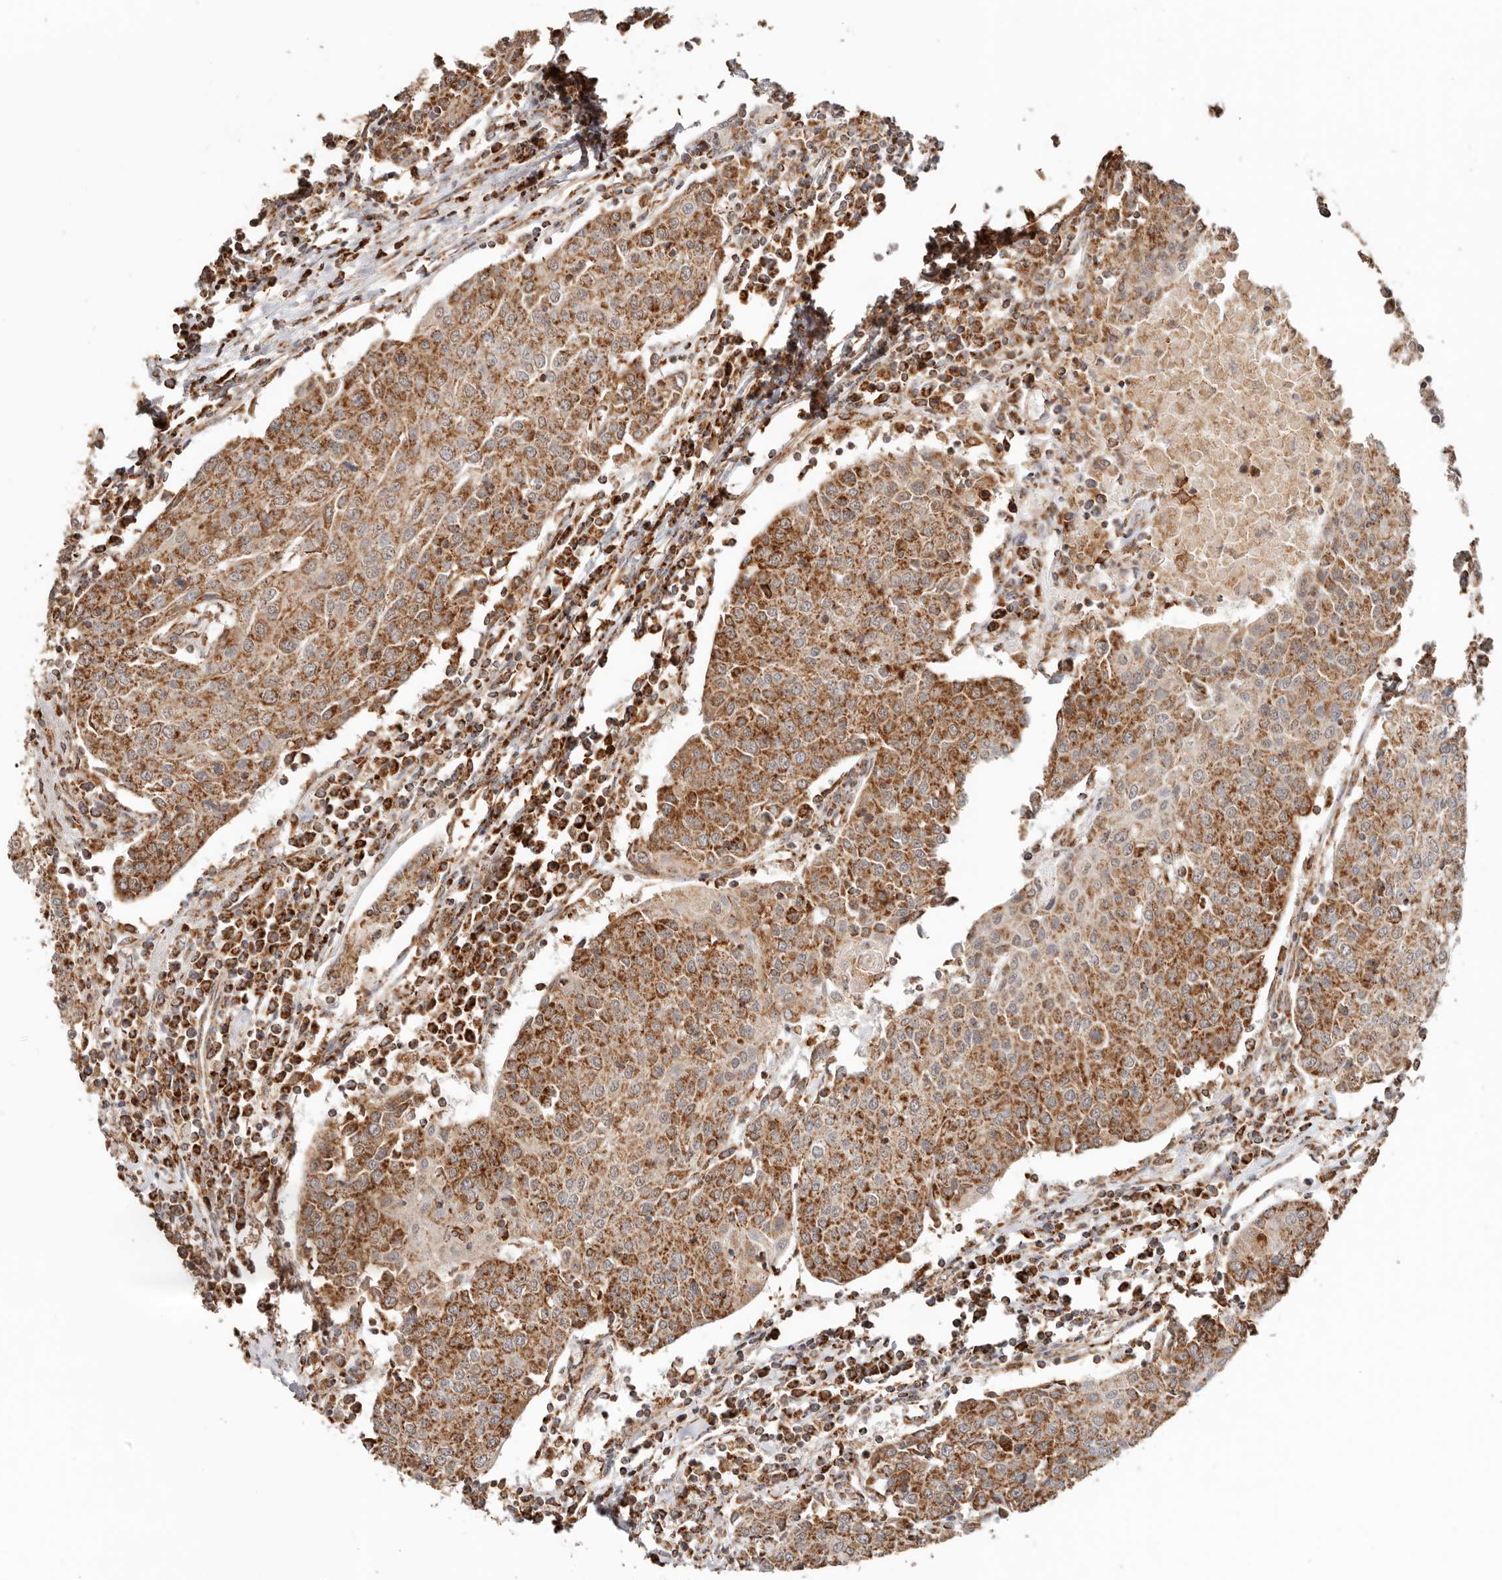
{"staining": {"intensity": "strong", "quantity": ">75%", "location": "cytoplasmic/membranous"}, "tissue": "urothelial cancer", "cell_type": "Tumor cells", "image_type": "cancer", "snomed": [{"axis": "morphology", "description": "Urothelial carcinoma, High grade"}, {"axis": "topography", "description": "Urinary bladder"}], "caption": "Immunohistochemistry (IHC) micrograph of neoplastic tissue: human urothelial cancer stained using IHC shows high levels of strong protein expression localized specifically in the cytoplasmic/membranous of tumor cells, appearing as a cytoplasmic/membranous brown color.", "gene": "NDUFB11", "patient": {"sex": "female", "age": 85}}